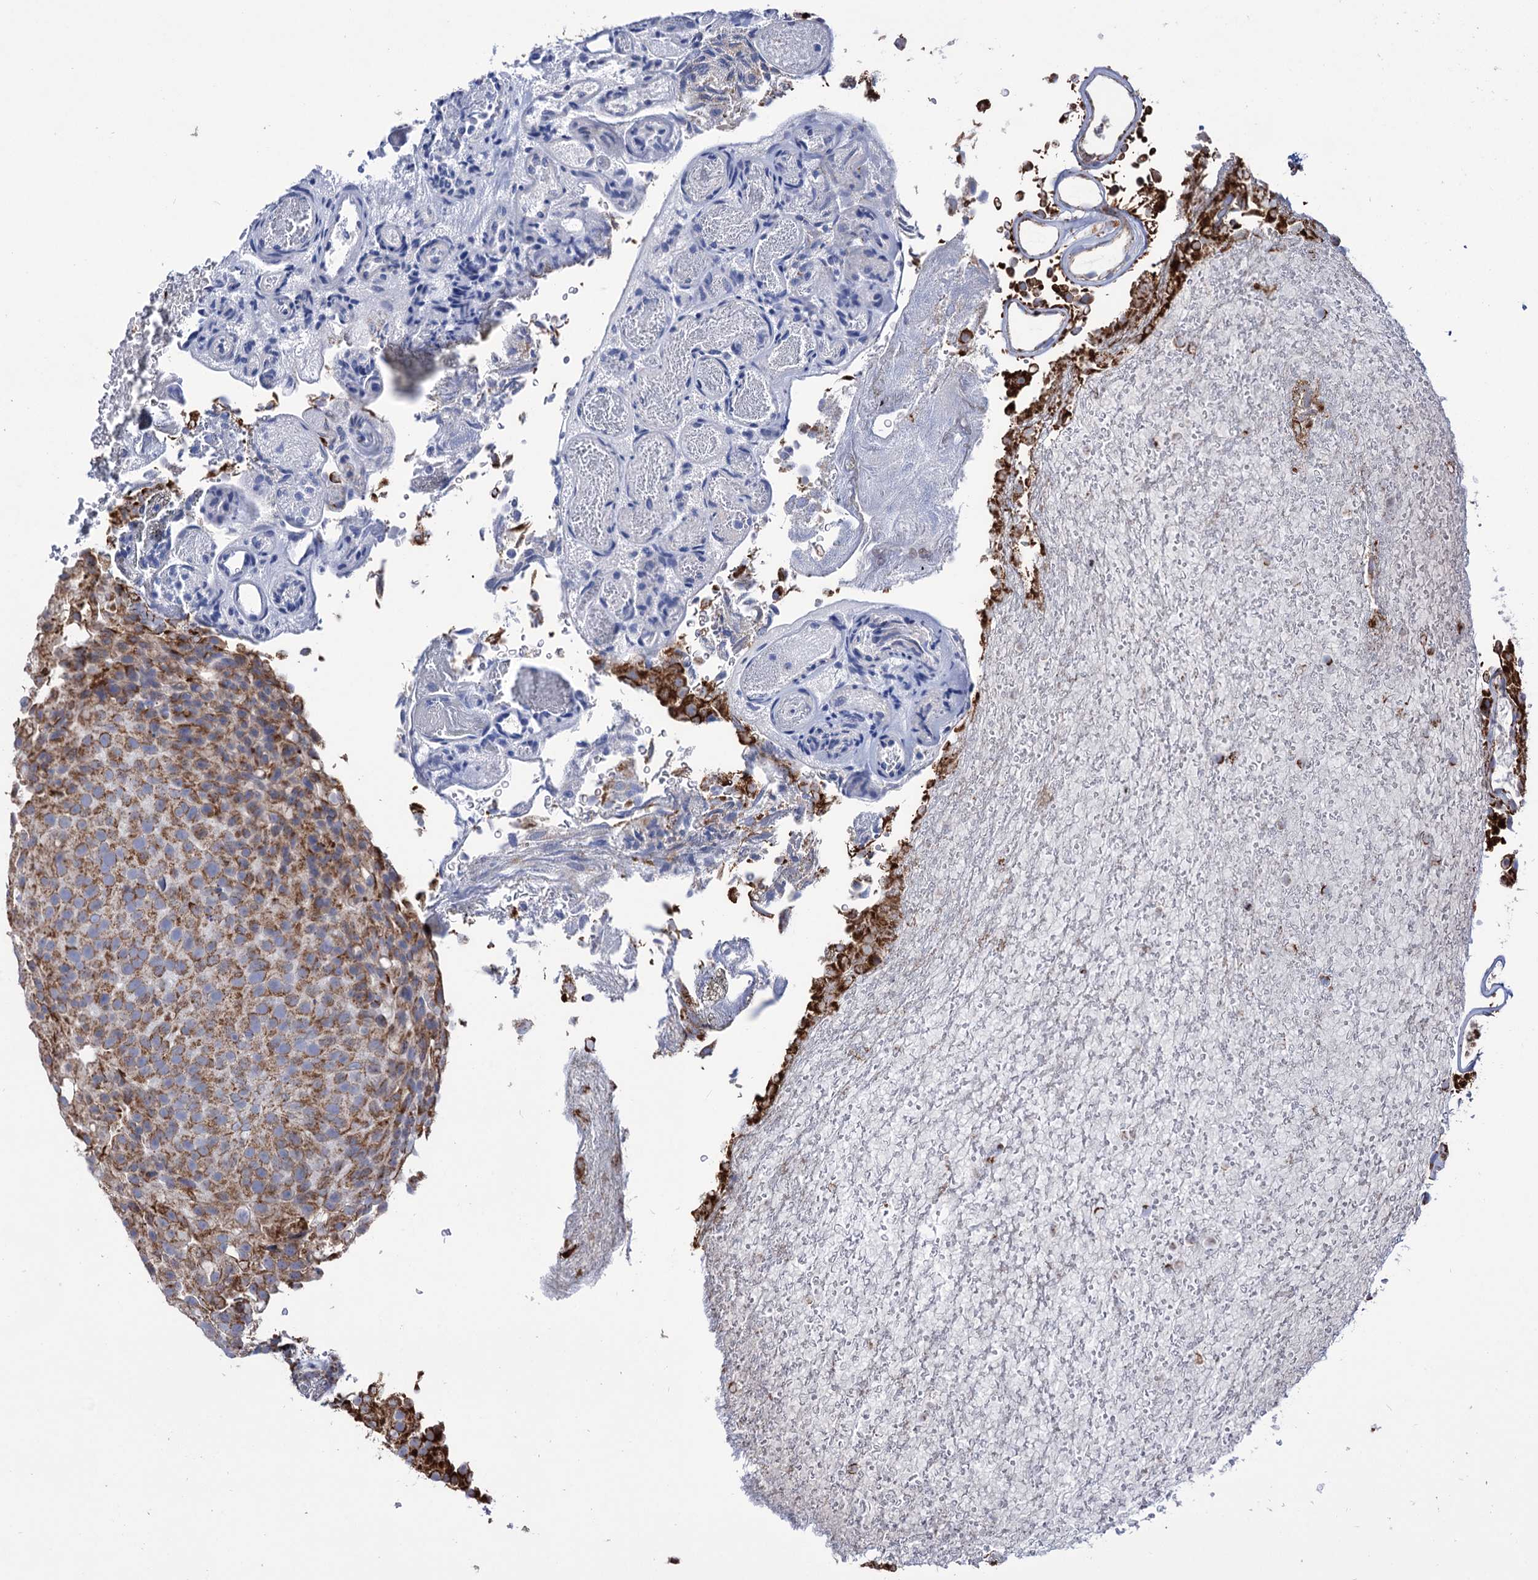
{"staining": {"intensity": "moderate", "quantity": ">75%", "location": "cytoplasmic/membranous"}, "tissue": "urothelial cancer", "cell_type": "Tumor cells", "image_type": "cancer", "snomed": [{"axis": "morphology", "description": "Urothelial carcinoma, Low grade"}, {"axis": "topography", "description": "Urinary bladder"}], "caption": "DAB (3,3'-diaminobenzidine) immunohistochemical staining of human urothelial carcinoma (low-grade) displays moderate cytoplasmic/membranous protein staining in about >75% of tumor cells.", "gene": "ABHD10", "patient": {"sex": "male", "age": 78}}